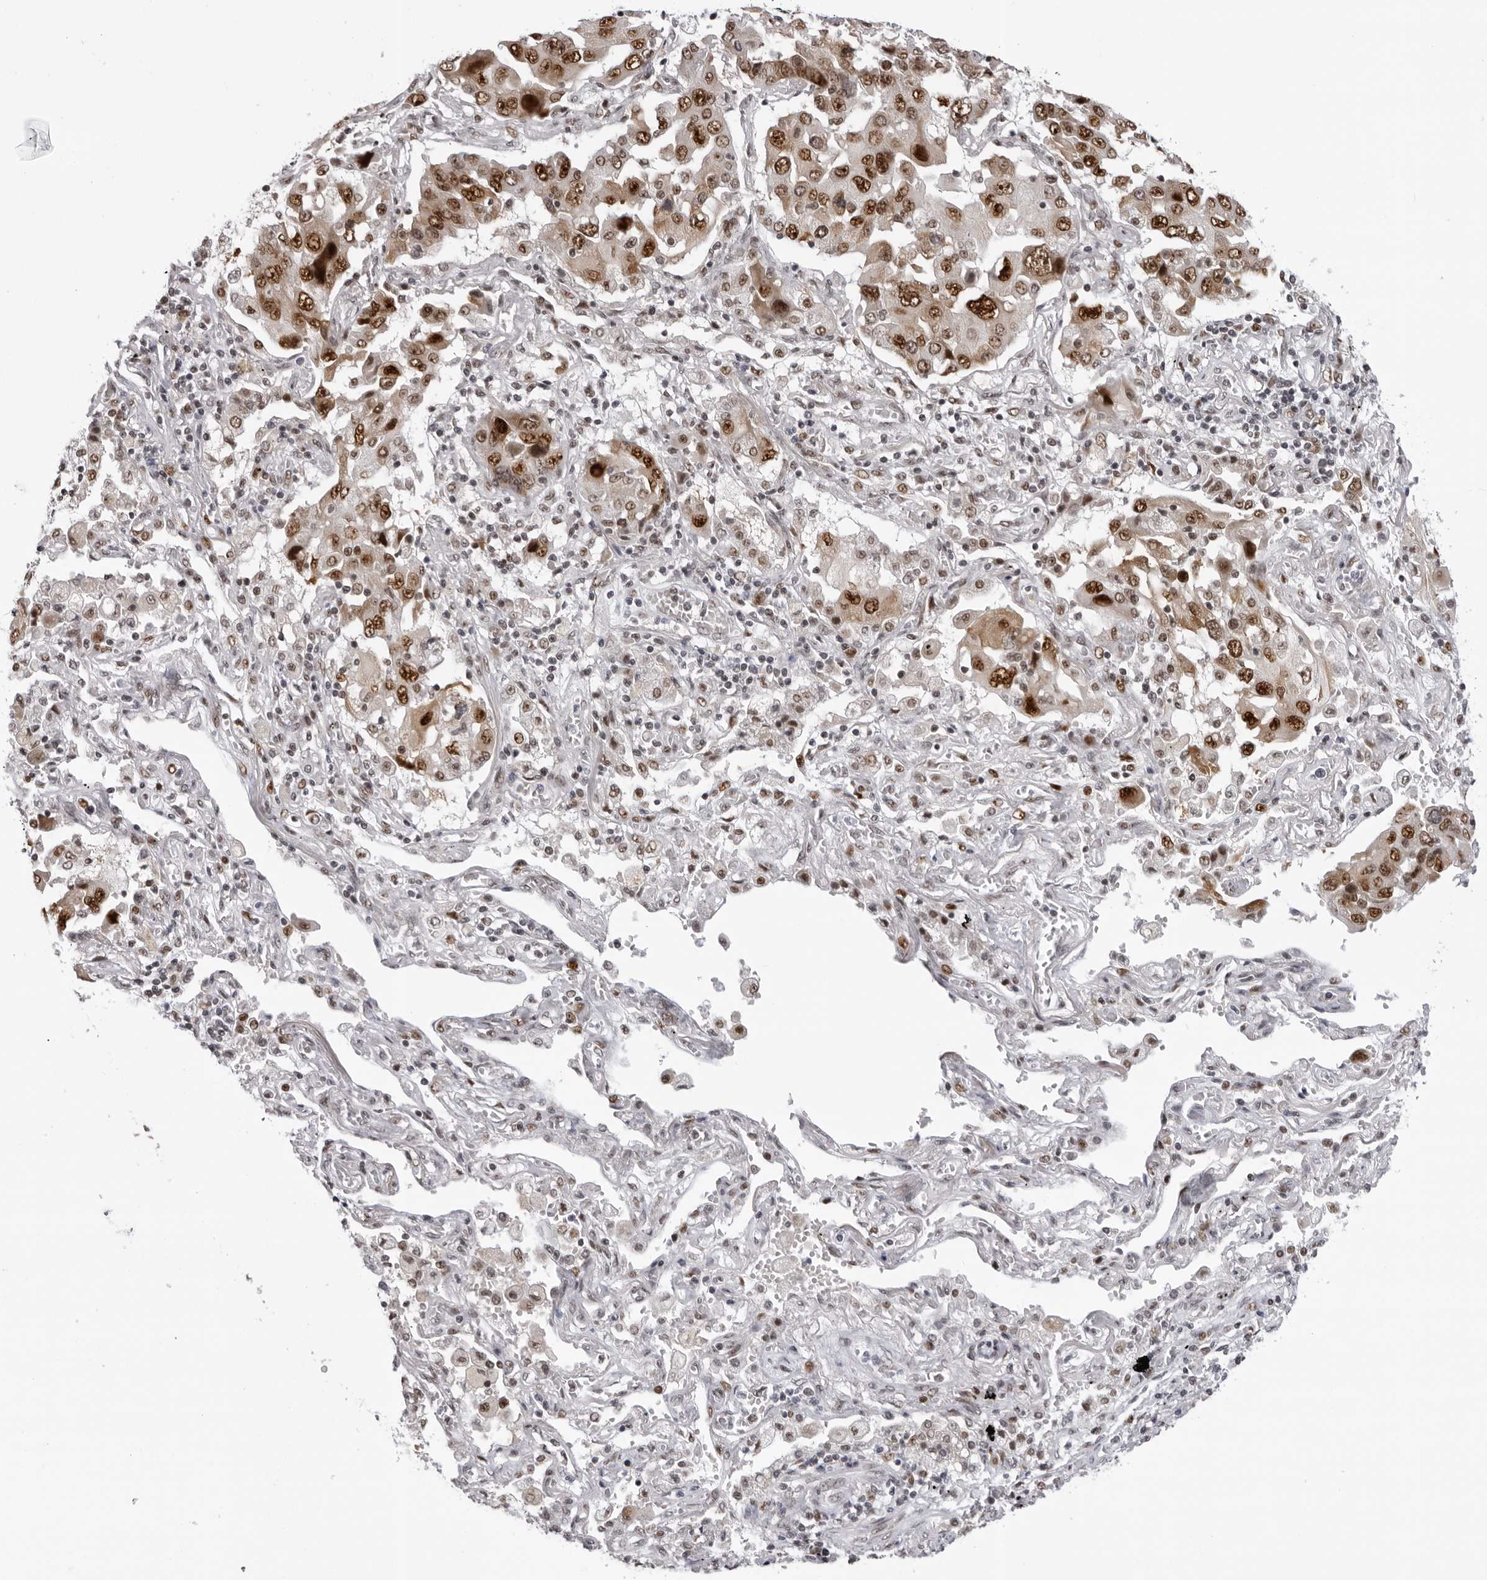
{"staining": {"intensity": "strong", "quantity": ">75%", "location": "nuclear"}, "tissue": "lung cancer", "cell_type": "Tumor cells", "image_type": "cancer", "snomed": [{"axis": "morphology", "description": "Adenocarcinoma, NOS"}, {"axis": "topography", "description": "Lung"}], "caption": "Adenocarcinoma (lung) tissue reveals strong nuclear positivity in approximately >75% of tumor cells", "gene": "HEXIM2", "patient": {"sex": "female", "age": 65}}